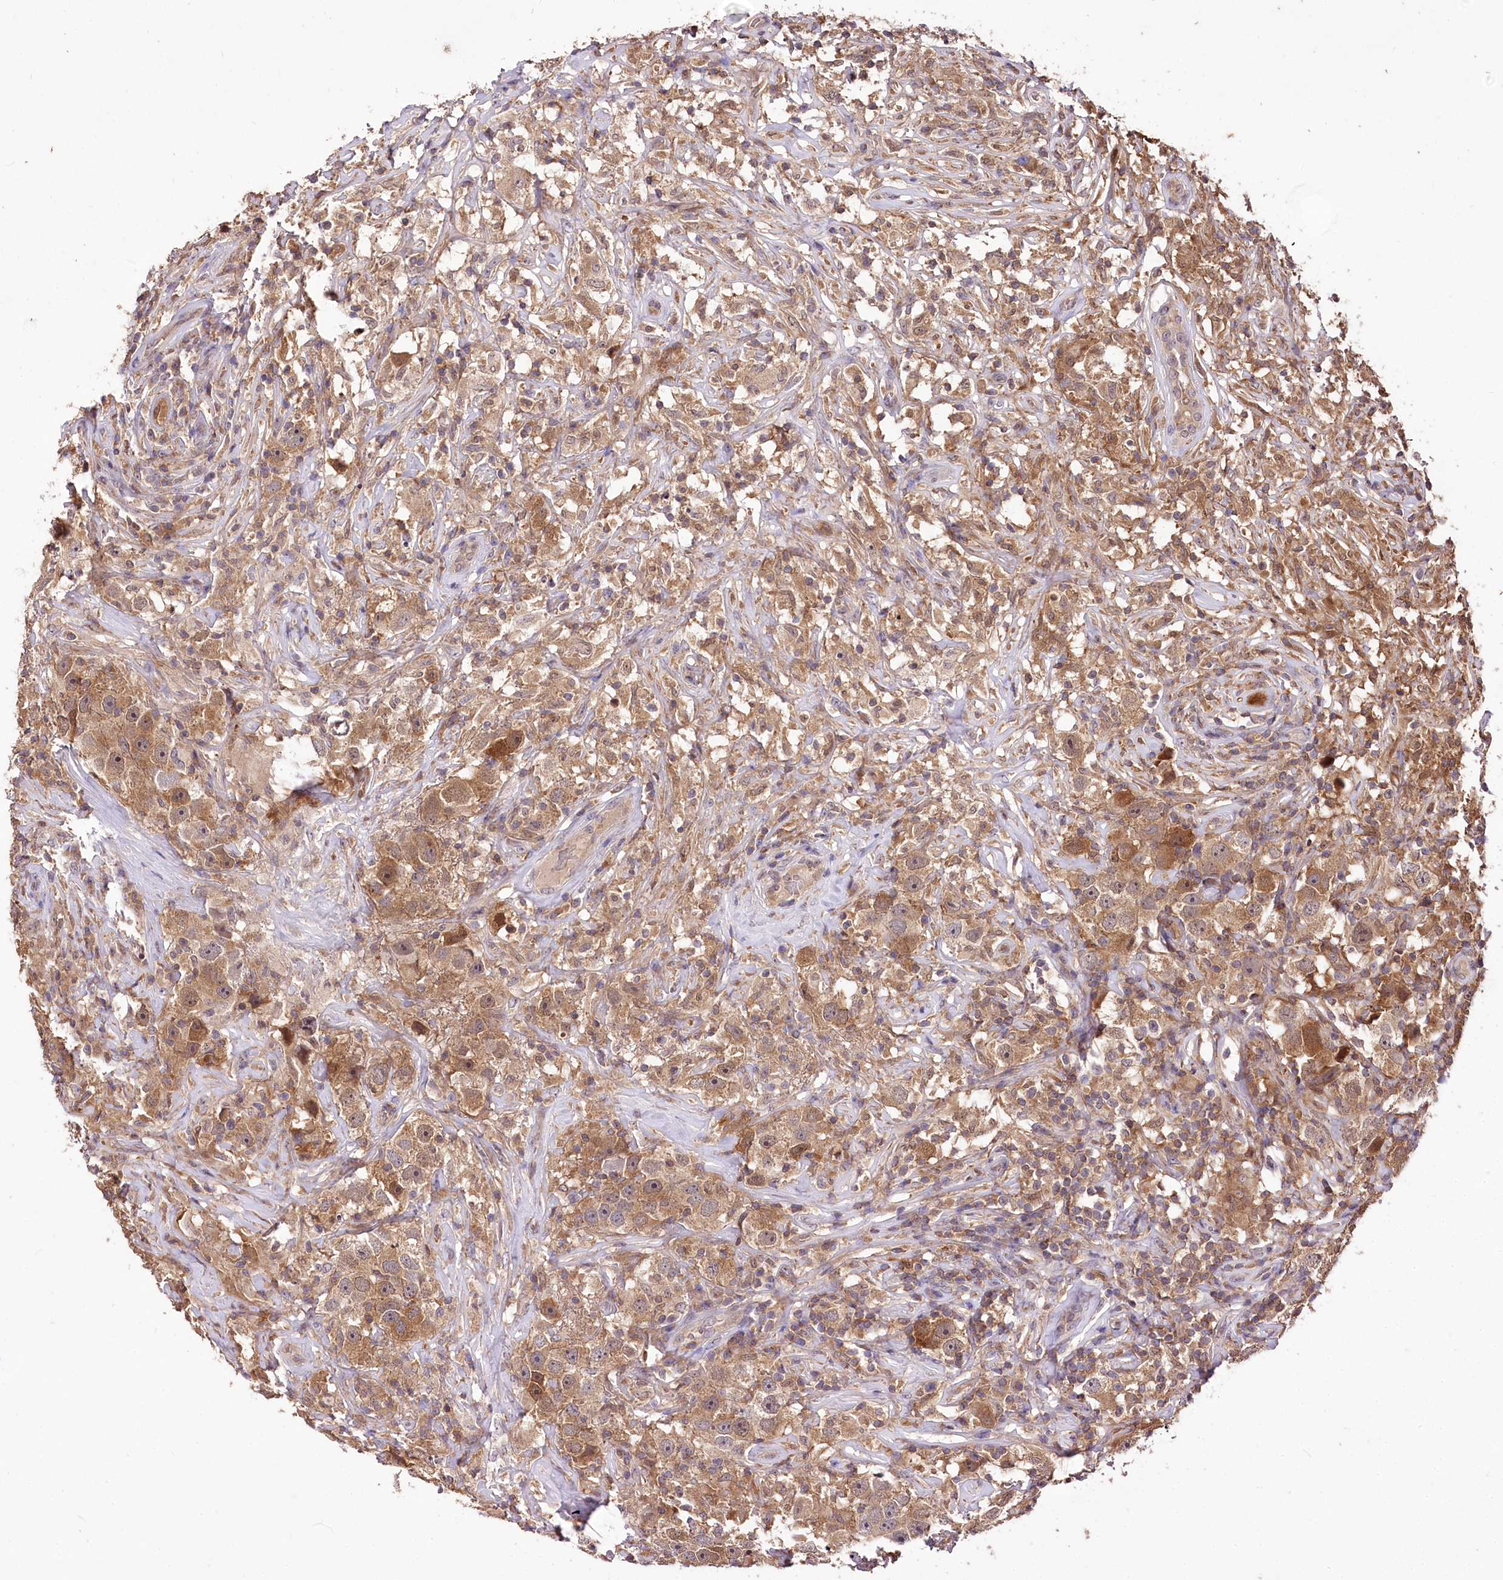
{"staining": {"intensity": "moderate", "quantity": ">75%", "location": "cytoplasmic/membranous,nuclear"}, "tissue": "testis cancer", "cell_type": "Tumor cells", "image_type": "cancer", "snomed": [{"axis": "morphology", "description": "Seminoma, NOS"}, {"axis": "topography", "description": "Testis"}], "caption": "IHC of testis cancer reveals medium levels of moderate cytoplasmic/membranous and nuclear expression in approximately >75% of tumor cells. (DAB (3,3'-diaminobenzidine) = brown stain, brightfield microscopy at high magnification).", "gene": "SERGEF", "patient": {"sex": "male", "age": 49}}